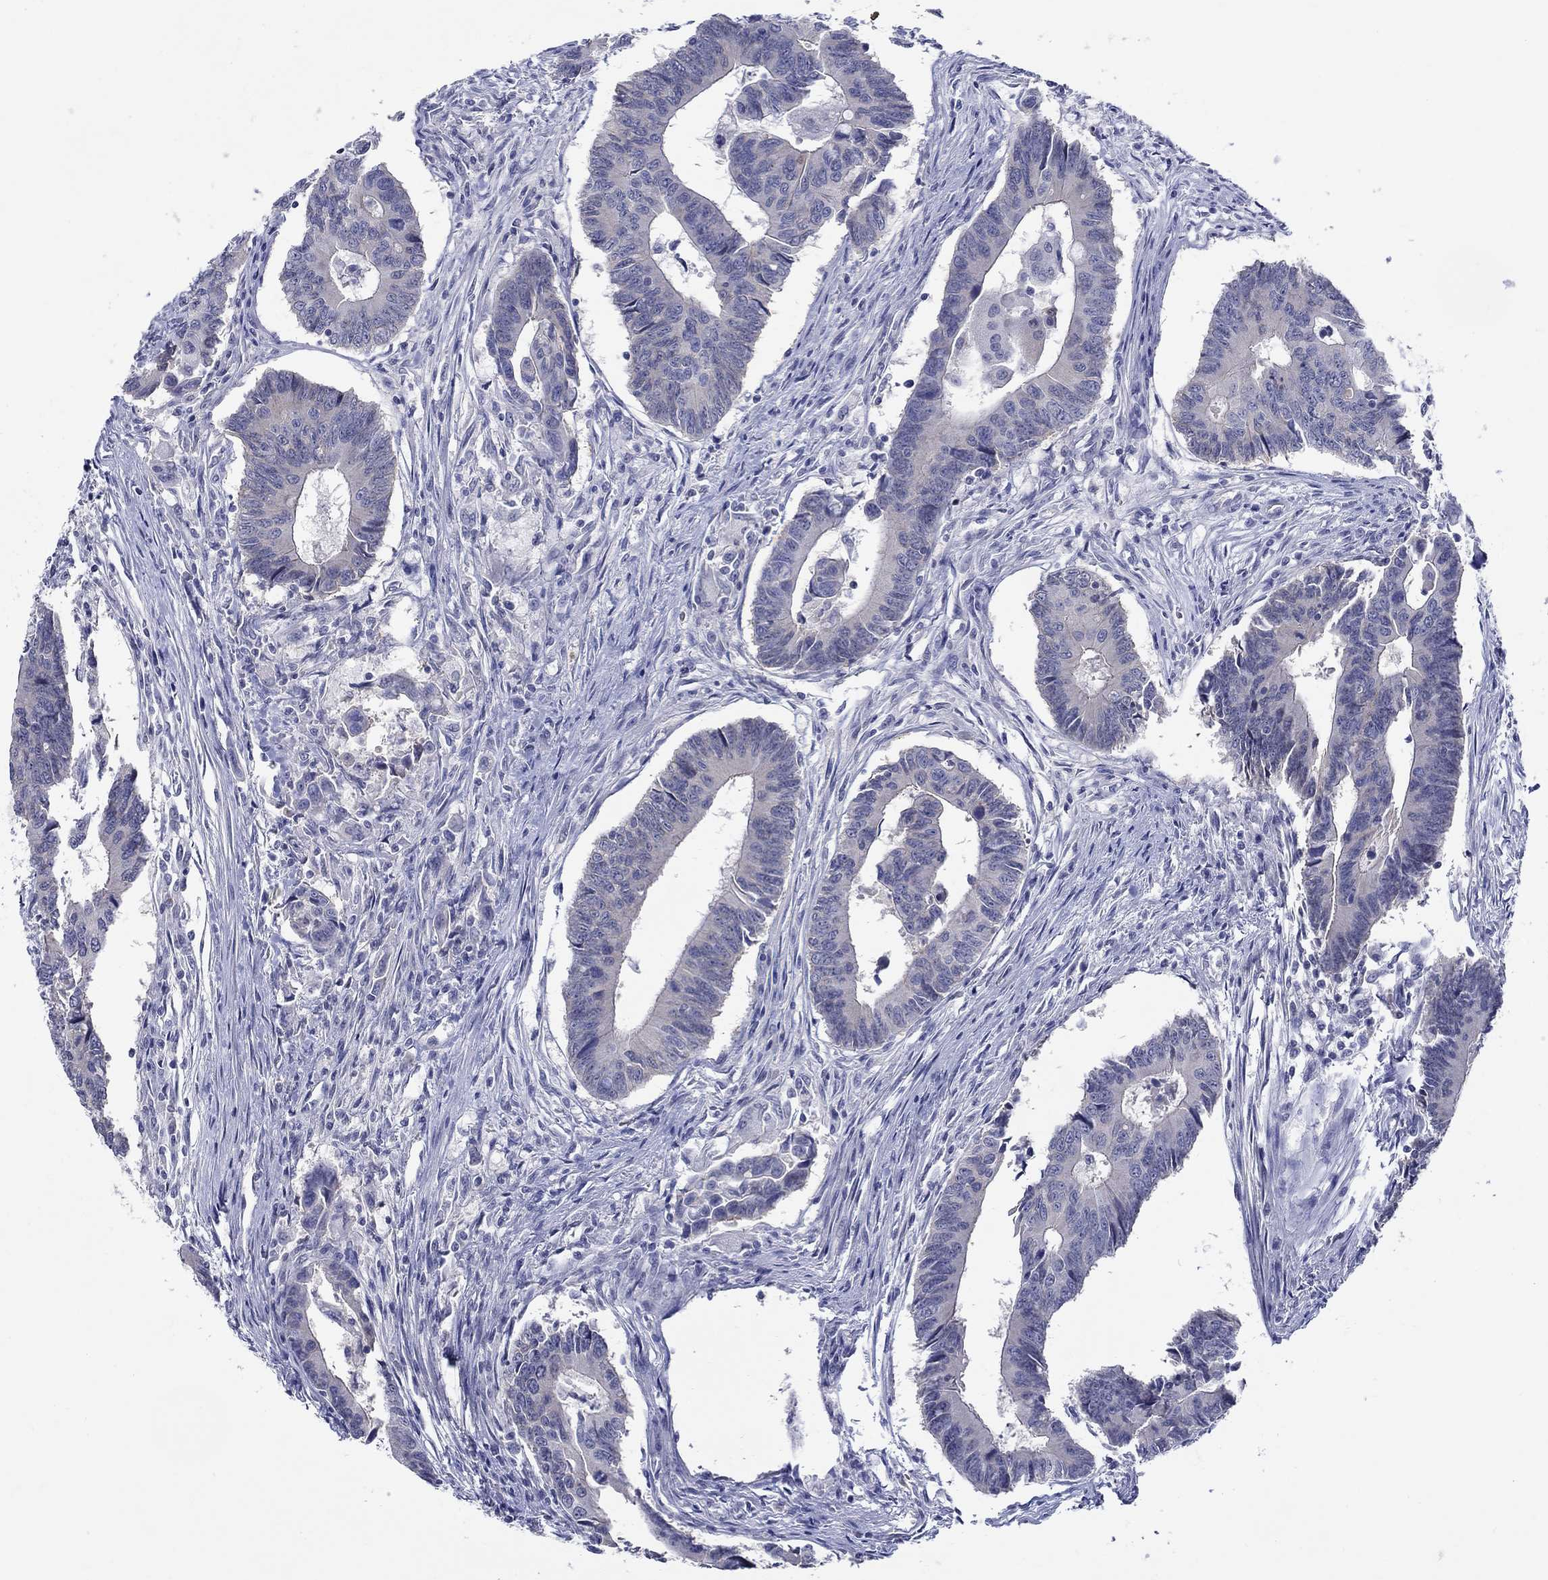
{"staining": {"intensity": "negative", "quantity": "none", "location": "none"}, "tissue": "colorectal cancer", "cell_type": "Tumor cells", "image_type": "cancer", "snomed": [{"axis": "morphology", "description": "Adenocarcinoma, NOS"}, {"axis": "topography", "description": "Rectum"}], "caption": "Tumor cells show no significant staining in colorectal cancer. Nuclei are stained in blue.", "gene": "SLC30A3", "patient": {"sex": "male", "age": 67}}